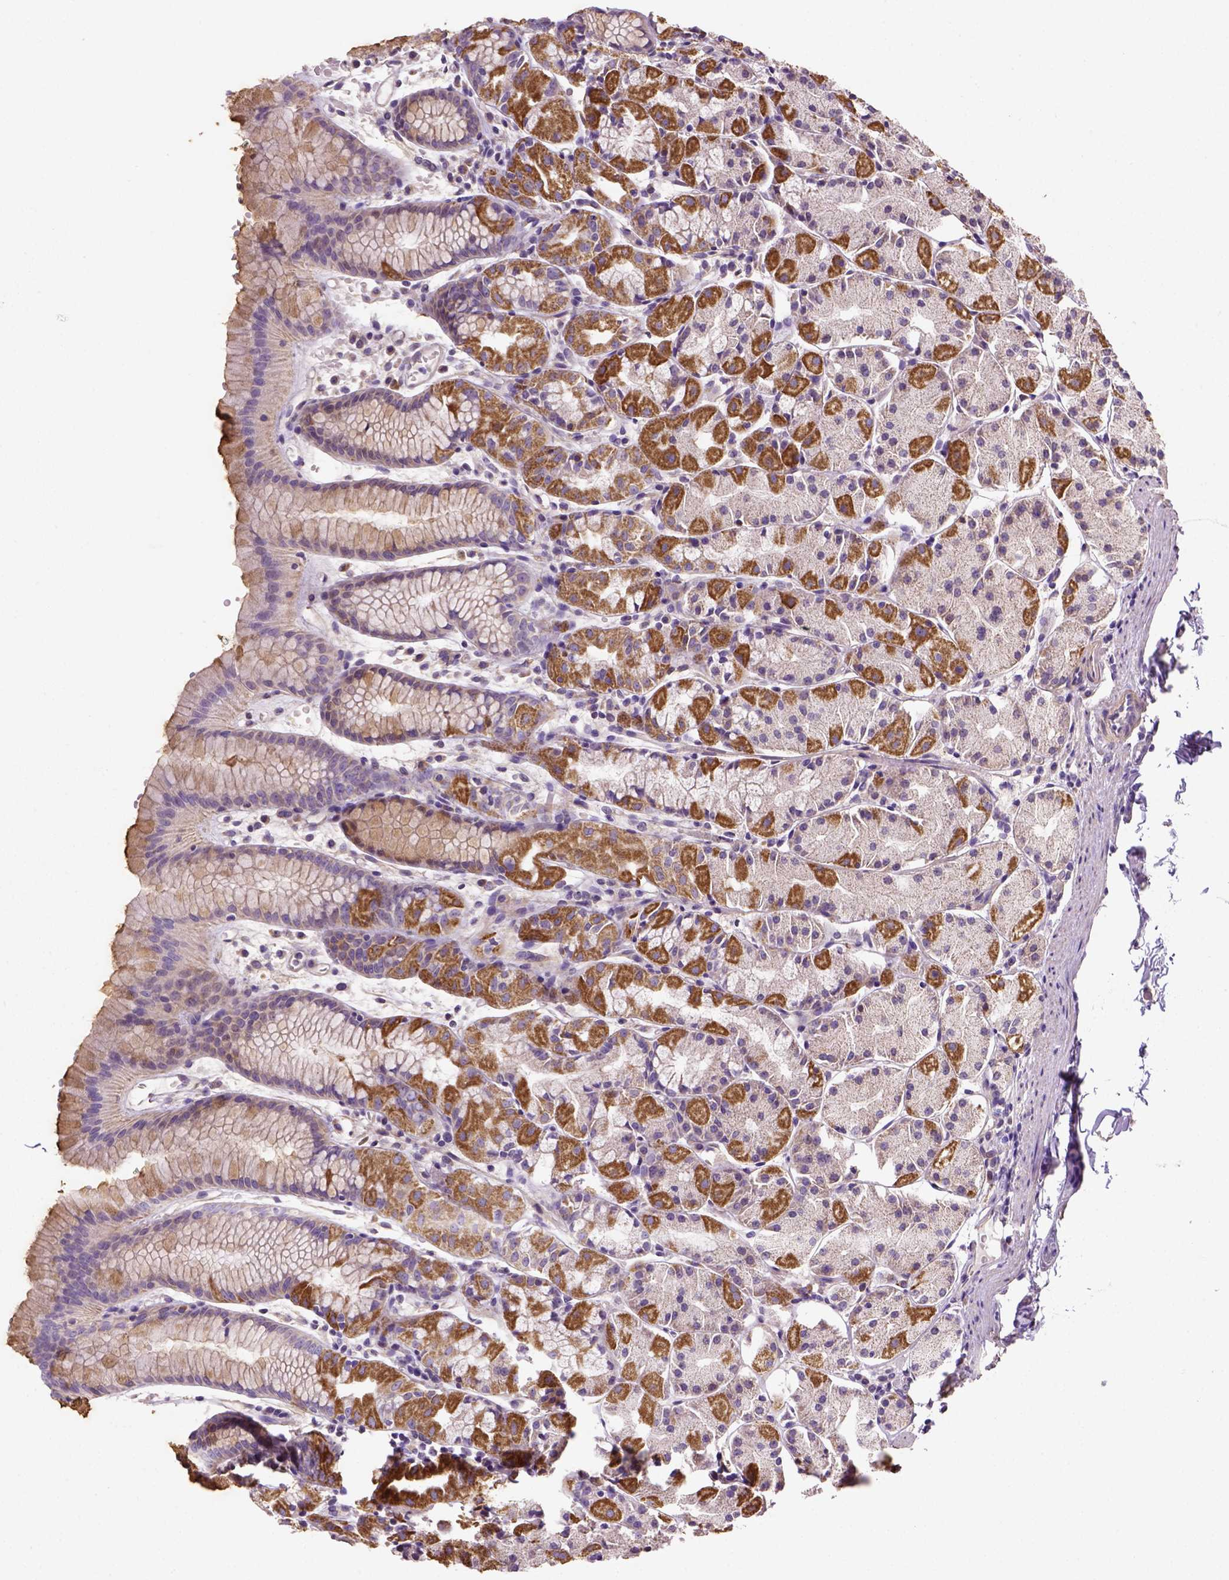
{"staining": {"intensity": "moderate", "quantity": "25%-75%", "location": "cytoplasmic/membranous"}, "tissue": "stomach", "cell_type": "Glandular cells", "image_type": "normal", "snomed": [{"axis": "morphology", "description": "Normal tissue, NOS"}, {"axis": "topography", "description": "Stomach, upper"}], "caption": "Moderate cytoplasmic/membranous expression is present in about 25%-75% of glandular cells in unremarkable stomach.", "gene": "HTRA1", "patient": {"sex": "male", "age": 47}}